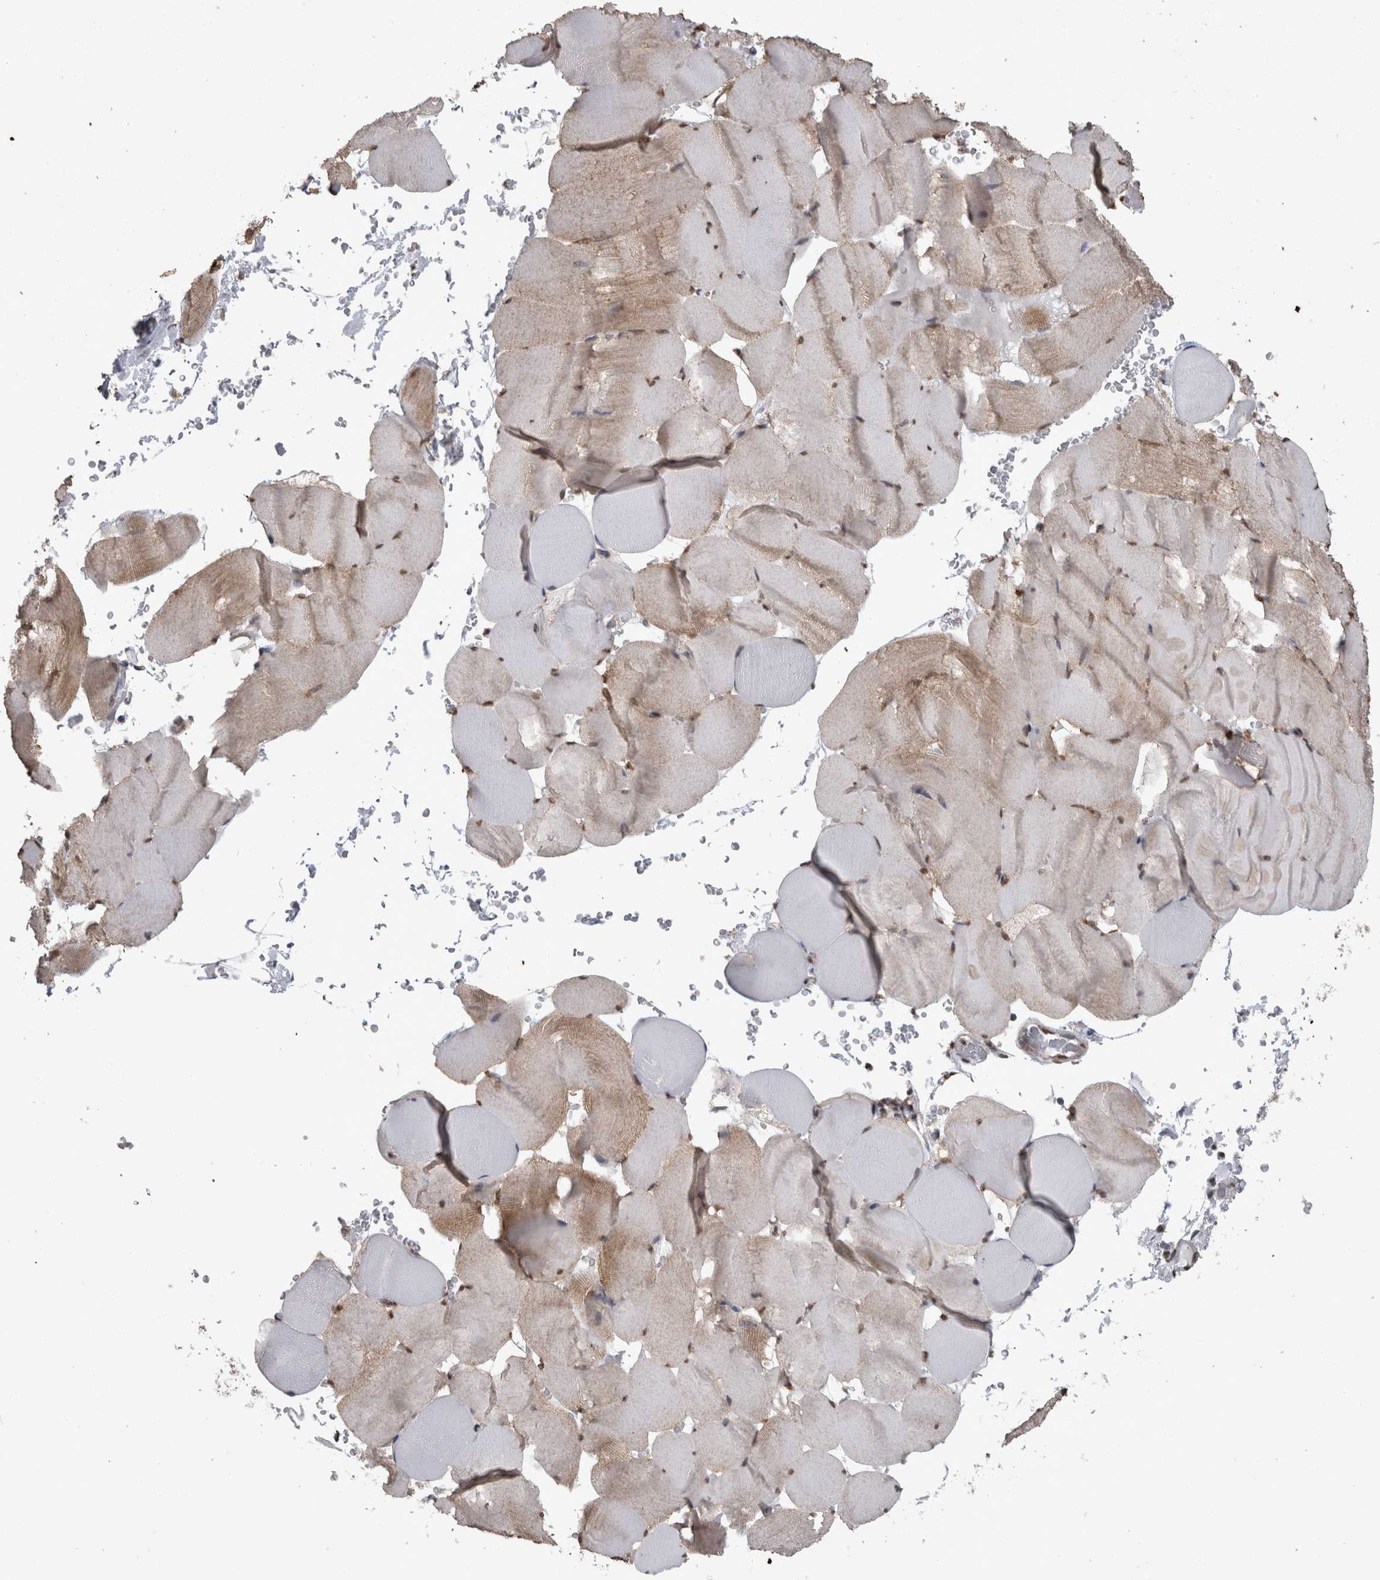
{"staining": {"intensity": "weak", "quantity": ">75%", "location": "cytoplasmic/membranous,nuclear"}, "tissue": "skeletal muscle", "cell_type": "Myocytes", "image_type": "normal", "snomed": [{"axis": "morphology", "description": "Normal tissue, NOS"}, {"axis": "topography", "description": "Skeletal muscle"}], "caption": "This image reveals IHC staining of benign human skeletal muscle, with low weak cytoplasmic/membranous,nuclear staining in approximately >75% of myocytes.", "gene": "SMAD7", "patient": {"sex": "male", "age": 62}}